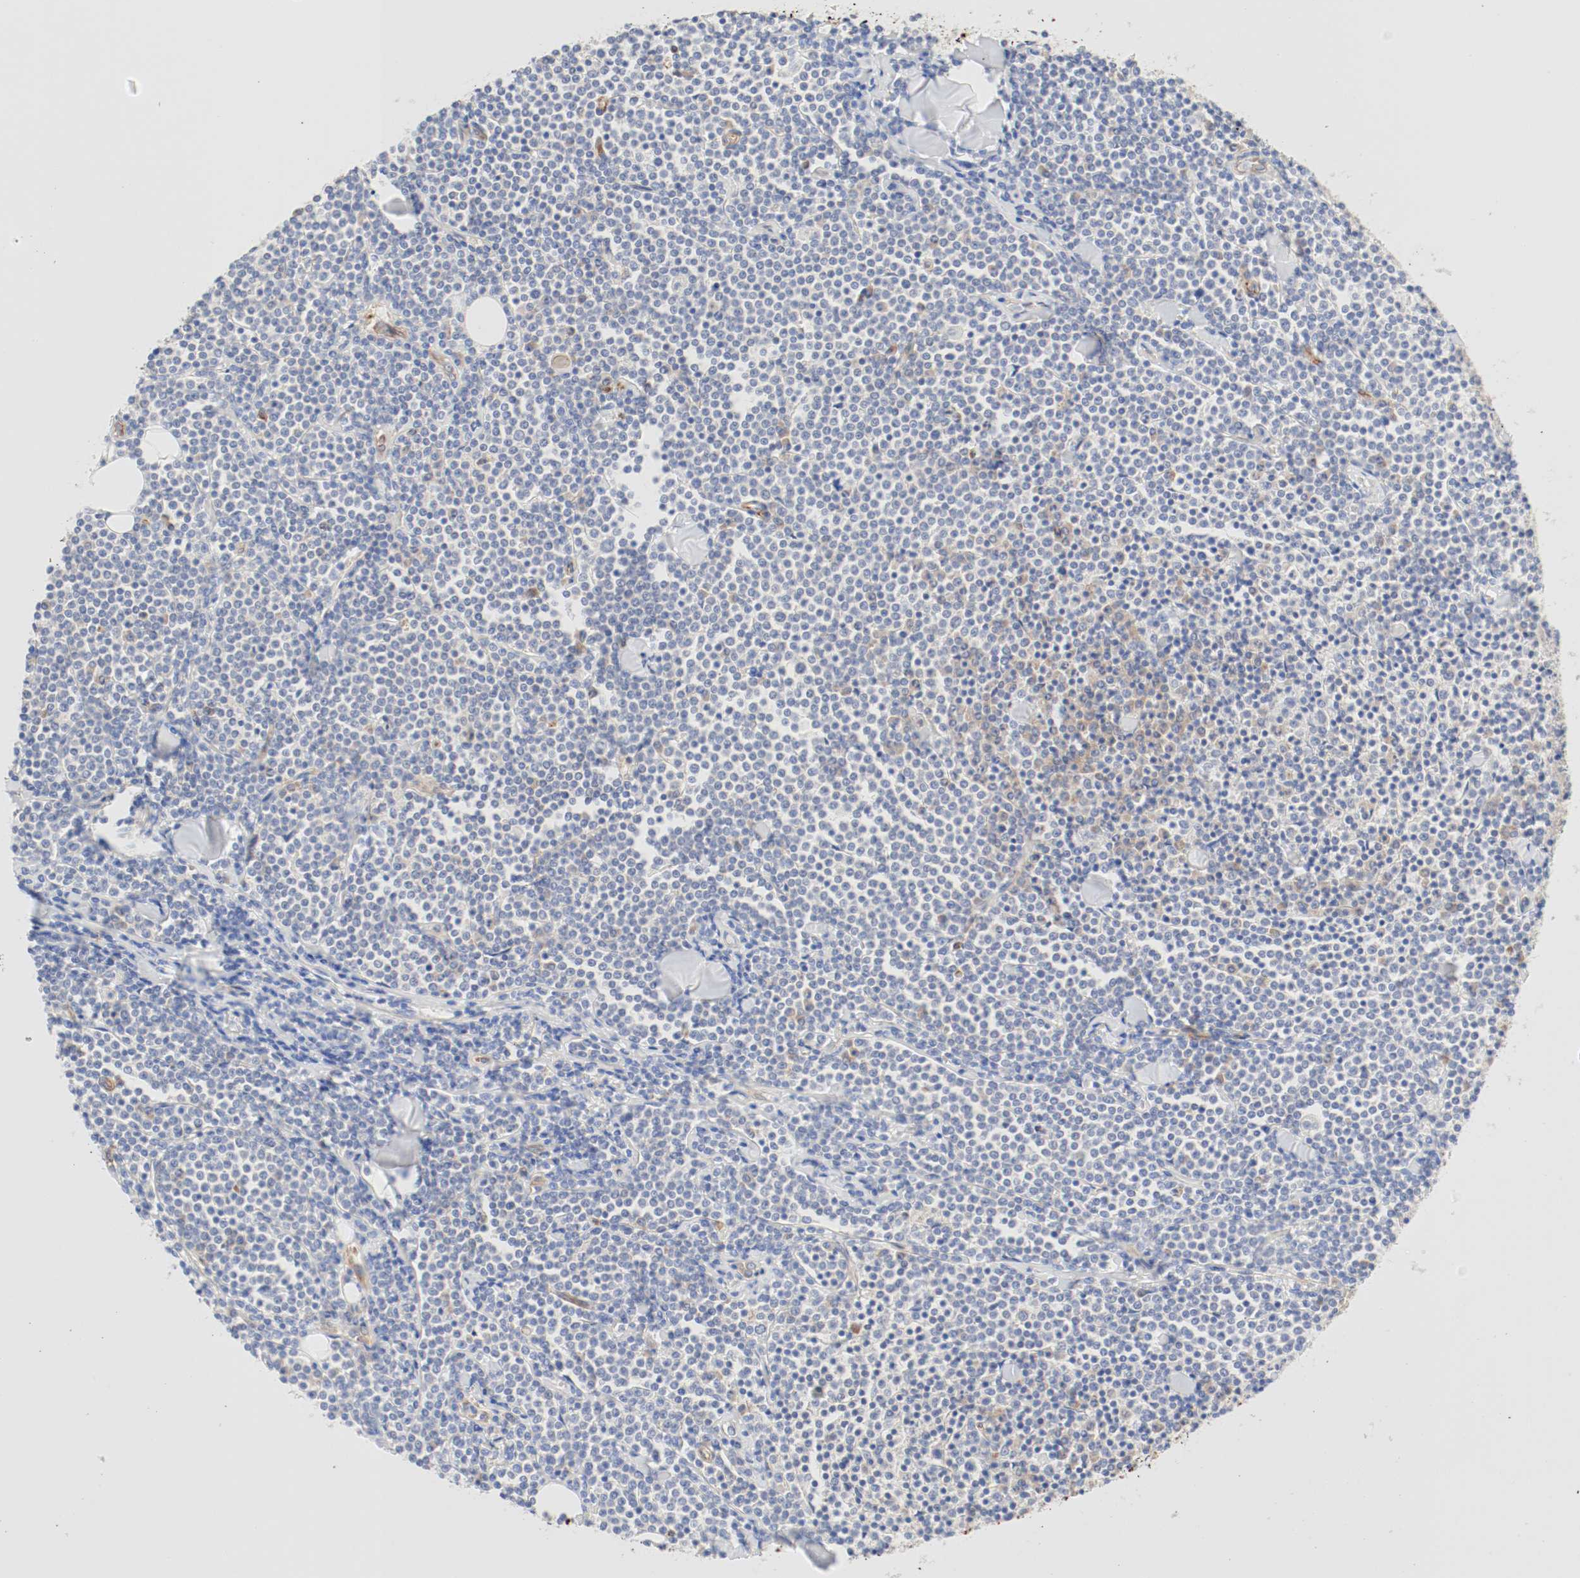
{"staining": {"intensity": "moderate", "quantity": "<25%", "location": "cytoplasmic/membranous"}, "tissue": "lymphoma", "cell_type": "Tumor cells", "image_type": "cancer", "snomed": [{"axis": "morphology", "description": "Malignant lymphoma, non-Hodgkin's type, Low grade"}, {"axis": "topography", "description": "Soft tissue"}], "caption": "This is a micrograph of IHC staining of lymphoma, which shows moderate expression in the cytoplasmic/membranous of tumor cells.", "gene": "GIT1", "patient": {"sex": "male", "age": 92}}